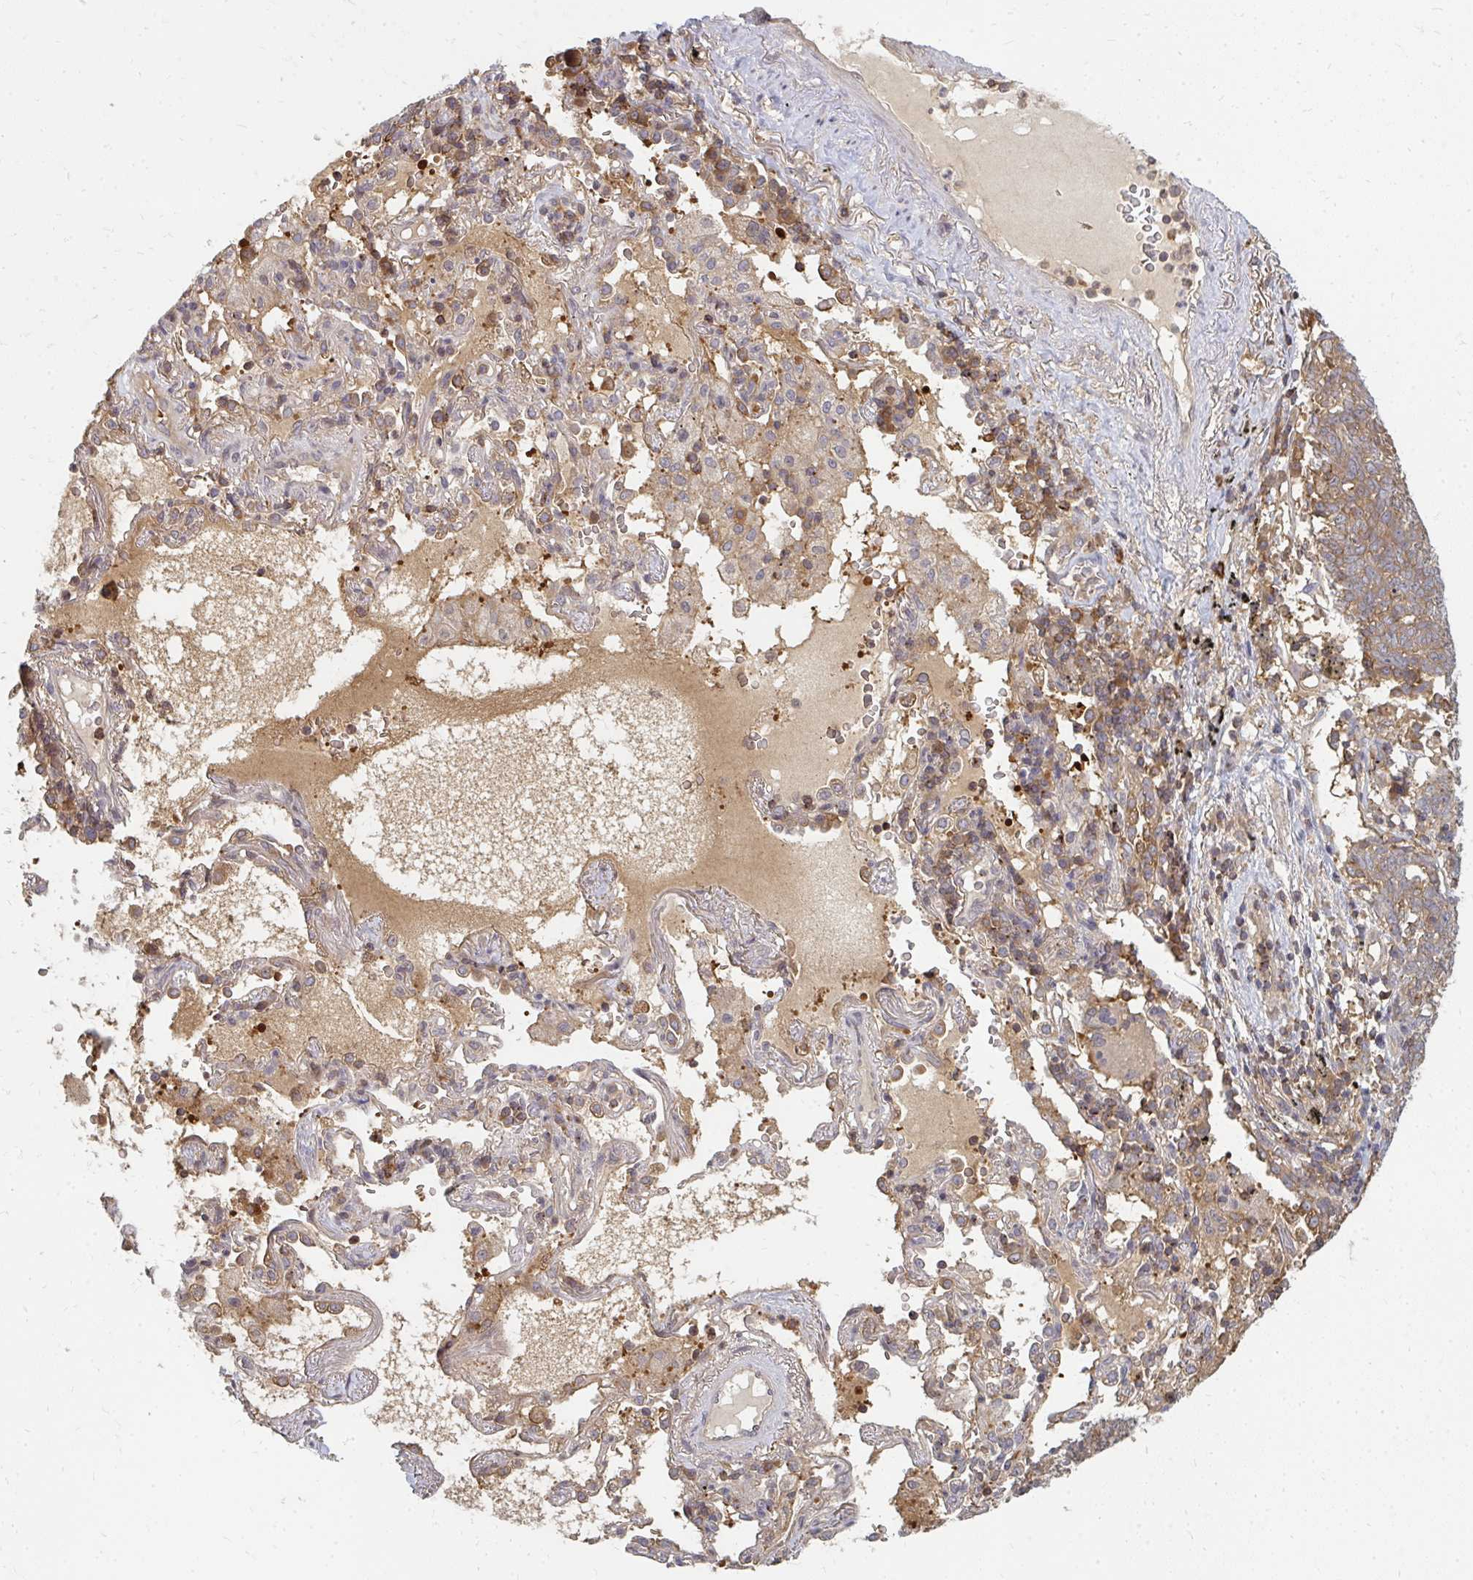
{"staining": {"intensity": "weak", "quantity": ">75%", "location": "cytoplasmic/membranous"}, "tissue": "lung cancer", "cell_type": "Tumor cells", "image_type": "cancer", "snomed": [{"axis": "morphology", "description": "Squamous cell carcinoma, NOS"}, {"axis": "topography", "description": "Lung"}], "caption": "Protein expression analysis of lung squamous cell carcinoma demonstrates weak cytoplasmic/membranous expression in about >75% of tumor cells.", "gene": "ZNF285", "patient": {"sex": "female", "age": 72}}